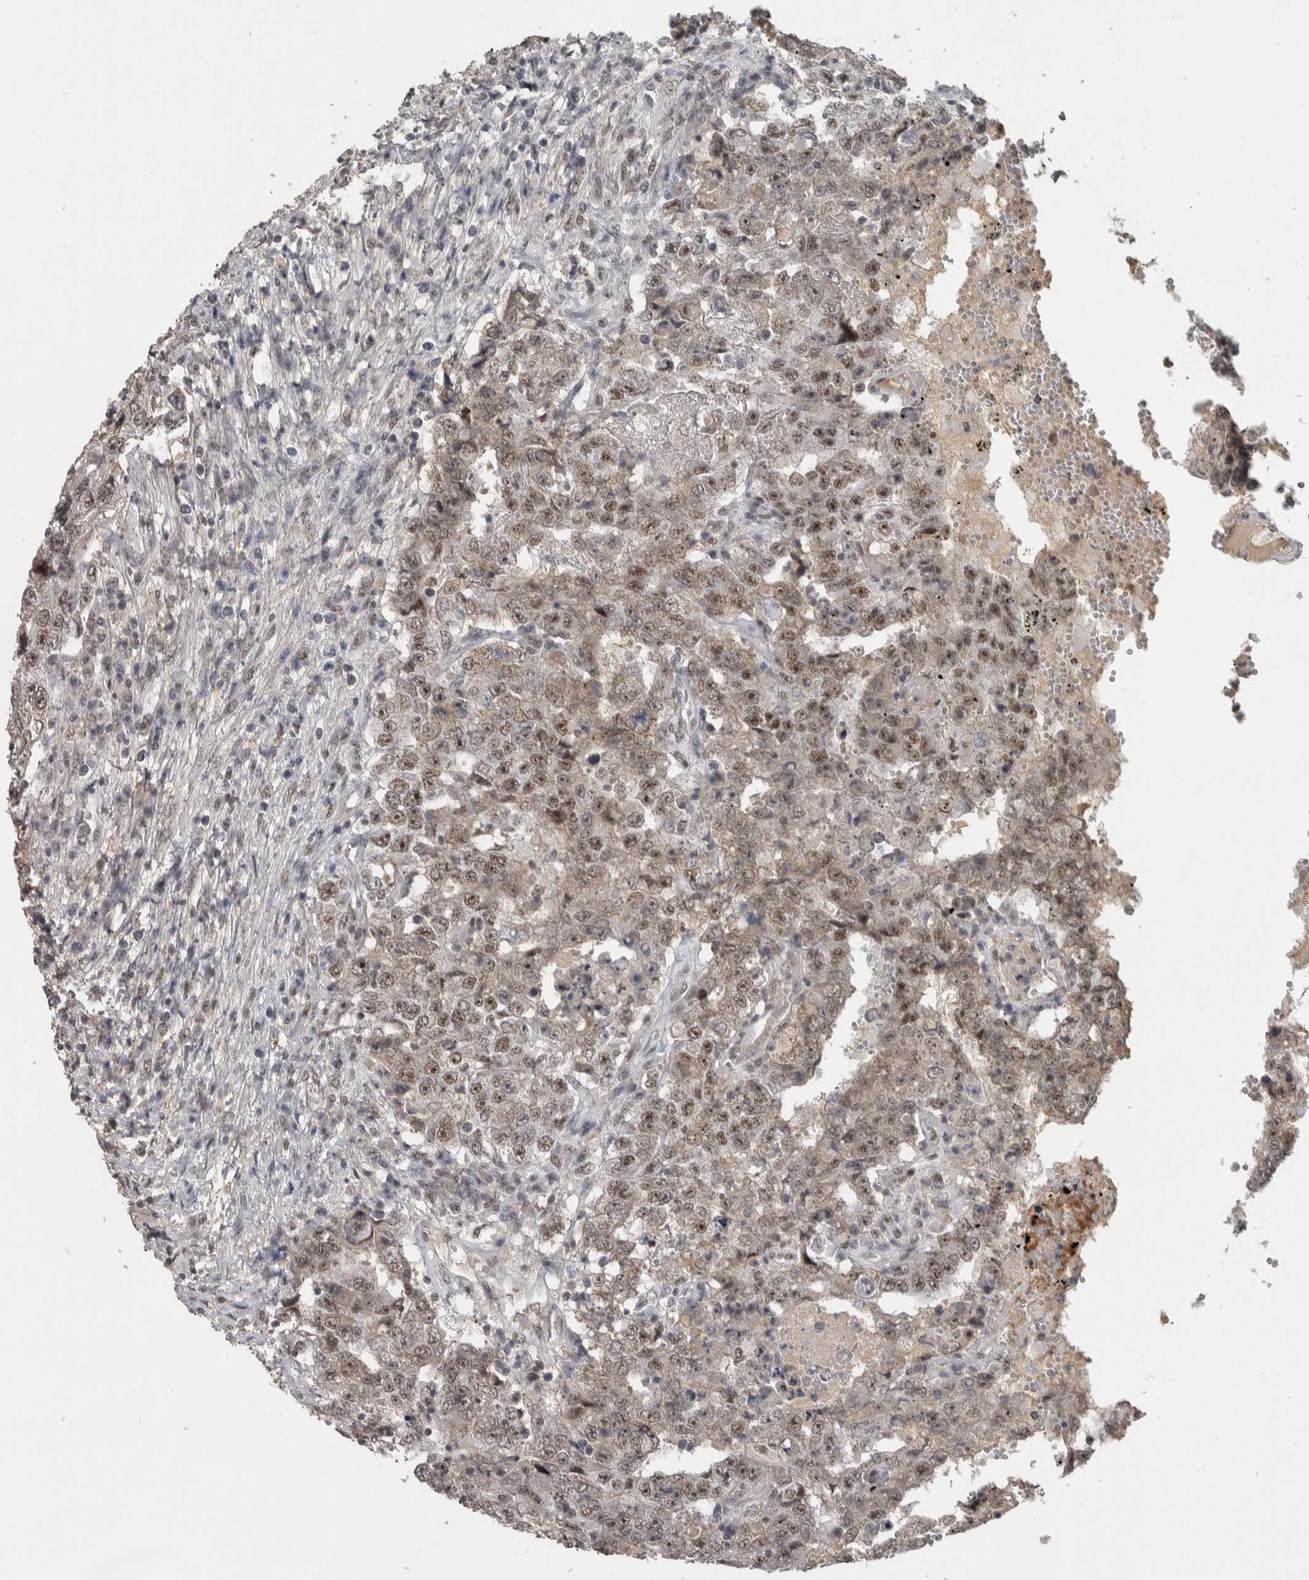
{"staining": {"intensity": "moderate", "quantity": ">75%", "location": "nuclear"}, "tissue": "testis cancer", "cell_type": "Tumor cells", "image_type": "cancer", "snomed": [{"axis": "morphology", "description": "Carcinoma, Embryonal, NOS"}, {"axis": "topography", "description": "Testis"}], "caption": "Immunohistochemical staining of human testis cancer (embryonal carcinoma) reveals medium levels of moderate nuclear protein expression in about >75% of tumor cells.", "gene": "DDX42", "patient": {"sex": "male", "age": 26}}